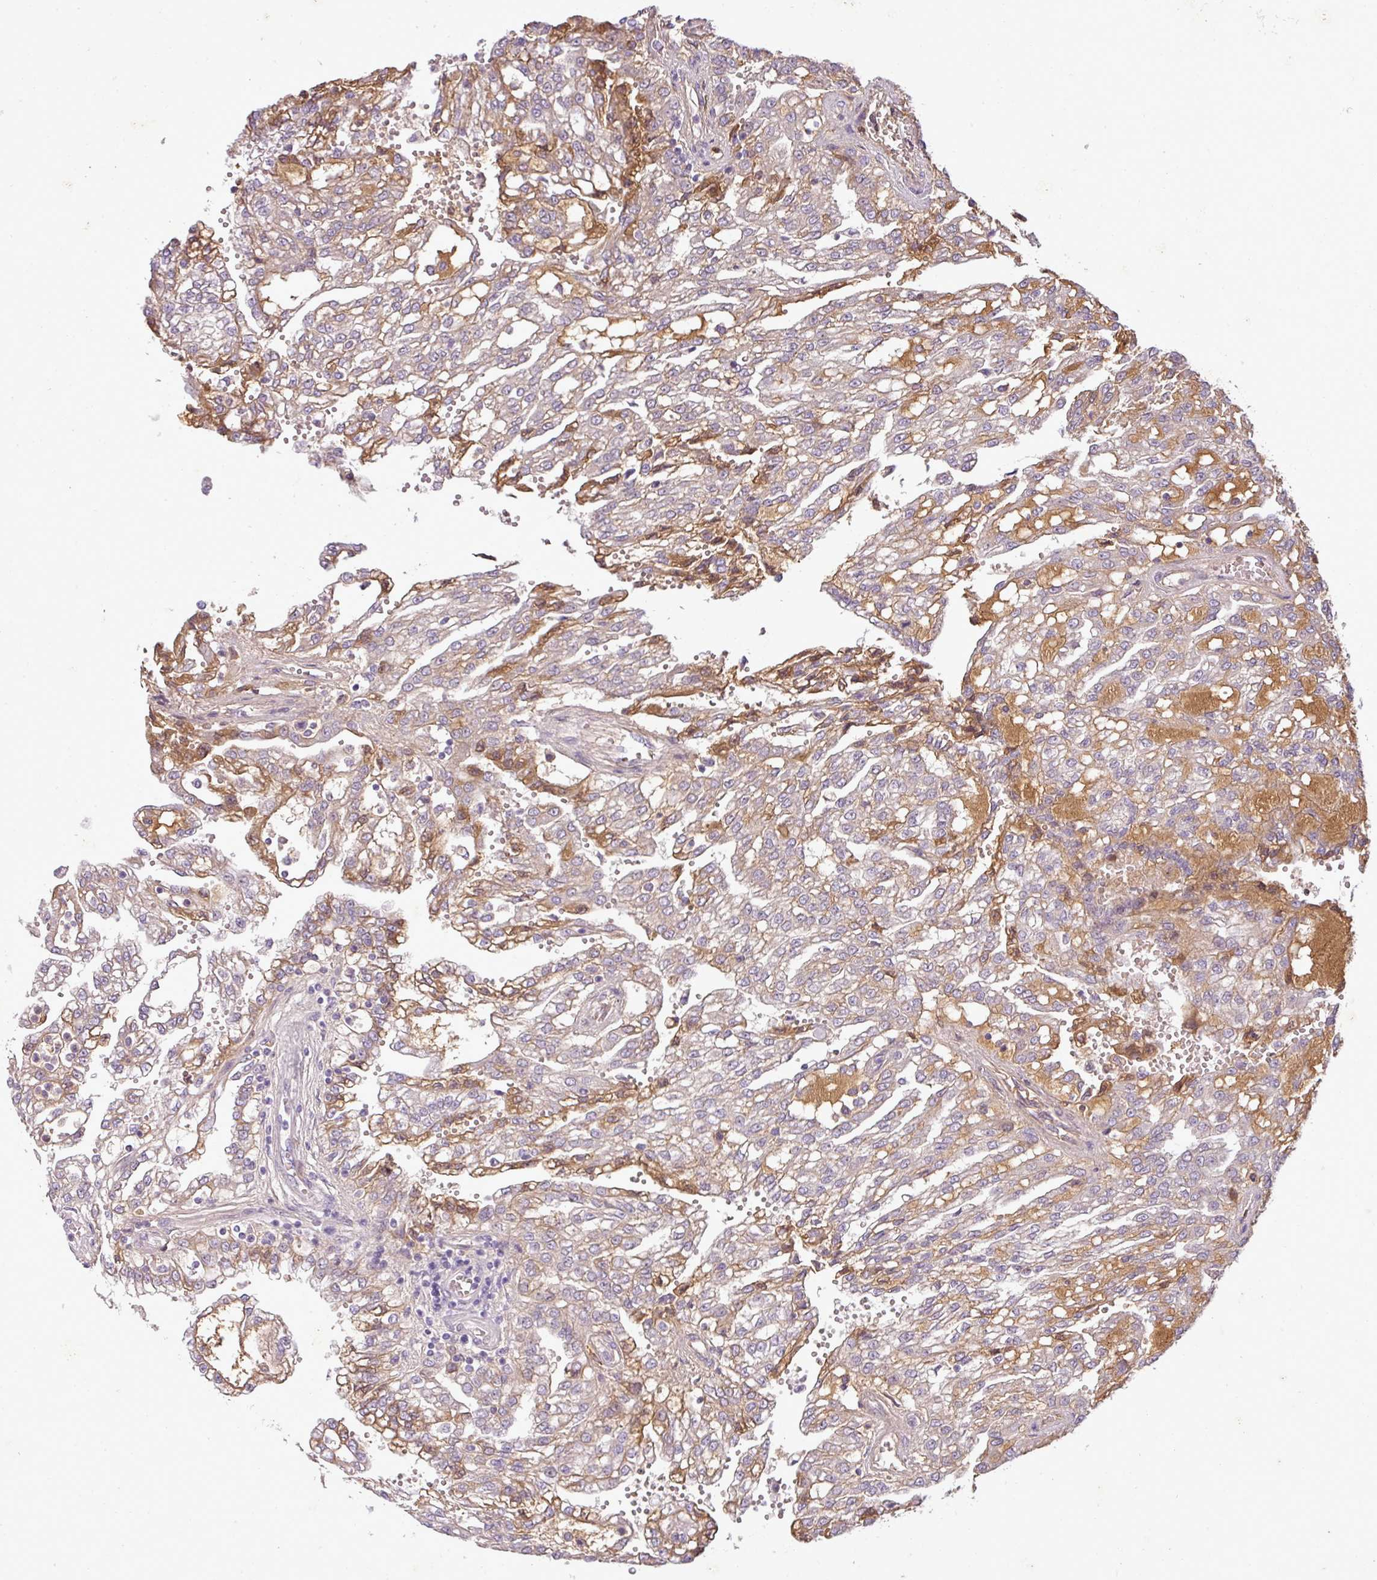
{"staining": {"intensity": "moderate", "quantity": "<25%", "location": "cytoplasmic/membranous"}, "tissue": "renal cancer", "cell_type": "Tumor cells", "image_type": "cancer", "snomed": [{"axis": "morphology", "description": "Adenocarcinoma, NOS"}, {"axis": "topography", "description": "Kidney"}], "caption": "An image of human renal cancer (adenocarcinoma) stained for a protein reveals moderate cytoplasmic/membranous brown staining in tumor cells.", "gene": "C4B", "patient": {"sex": "male", "age": 63}}